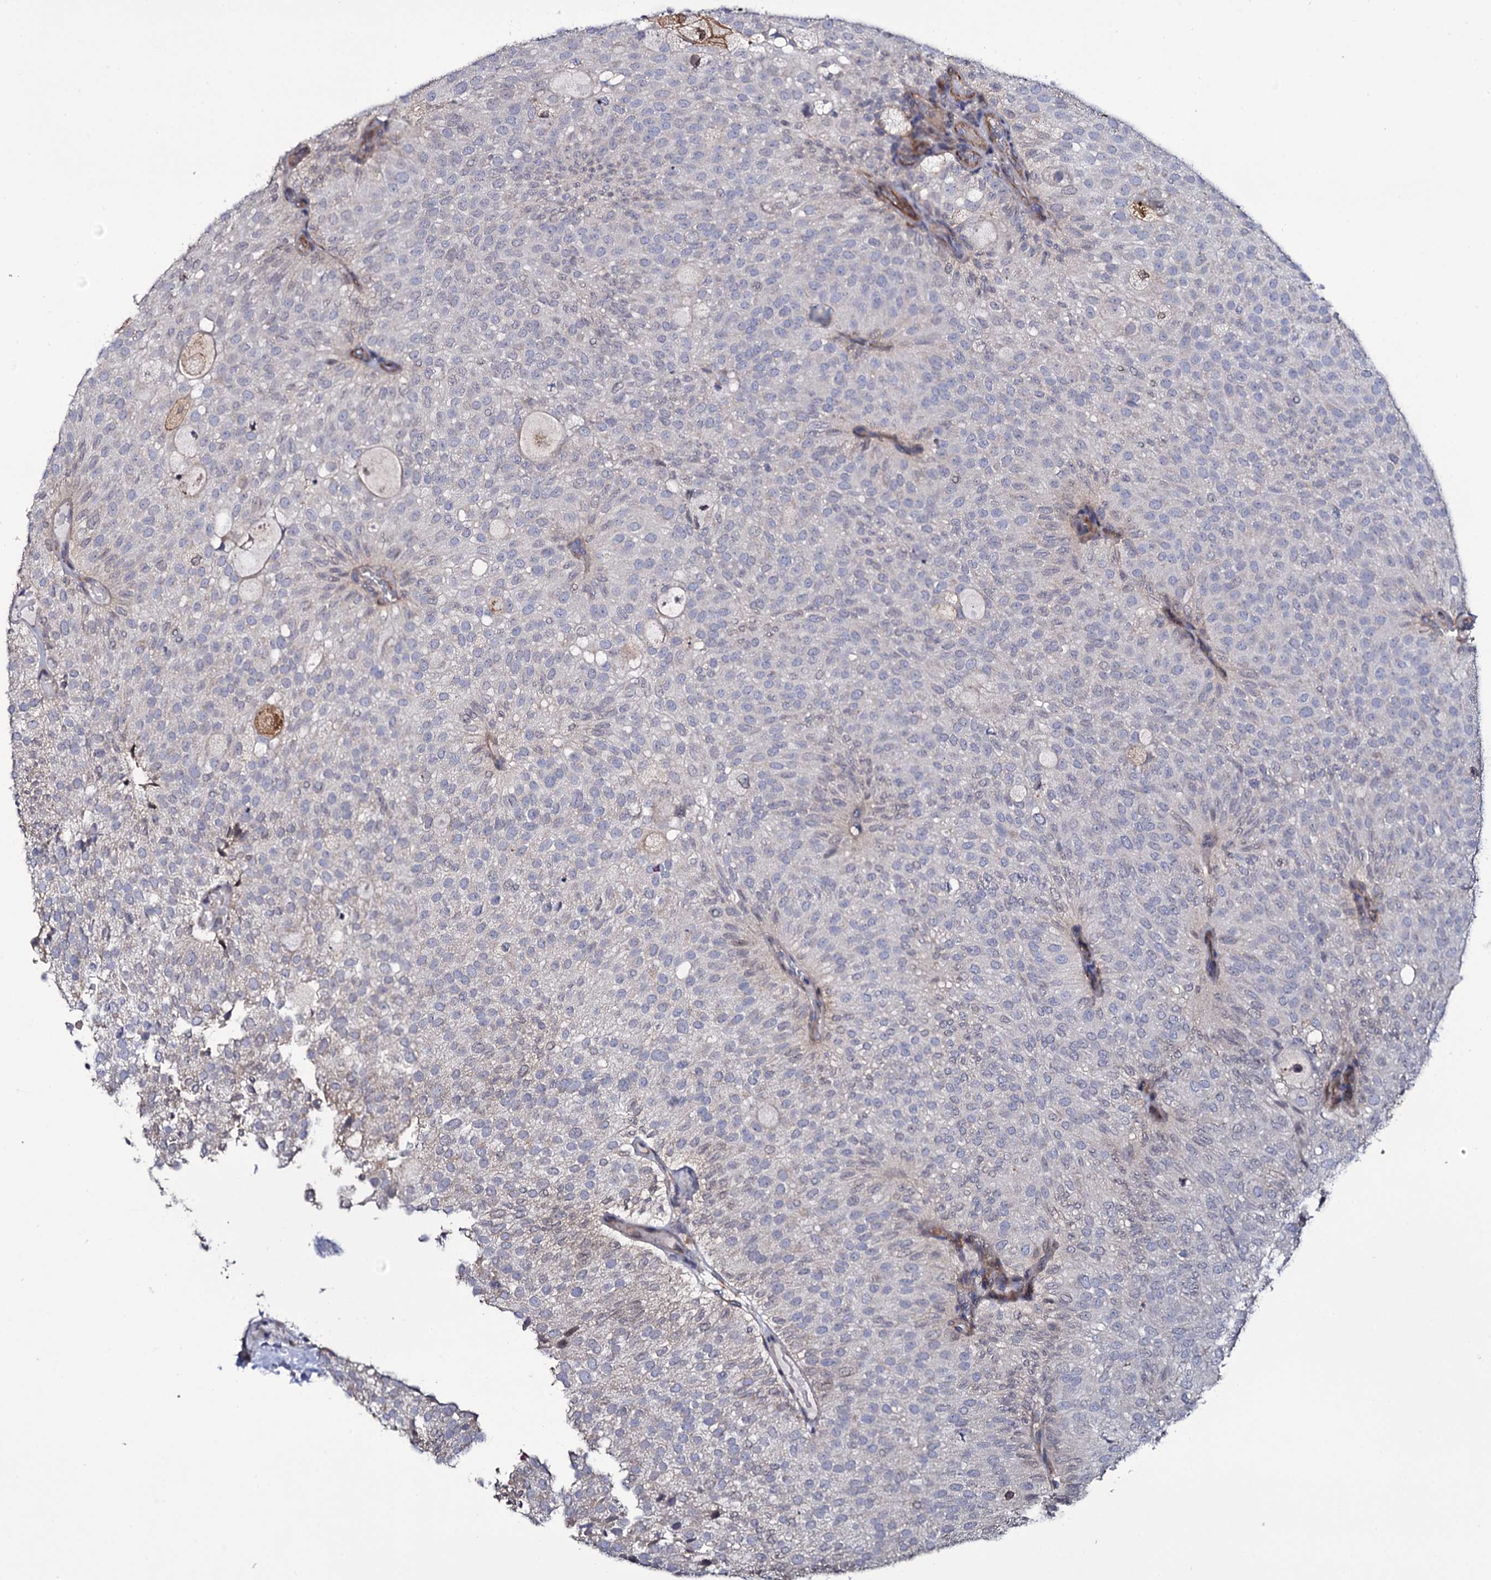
{"staining": {"intensity": "negative", "quantity": "none", "location": "none"}, "tissue": "urothelial cancer", "cell_type": "Tumor cells", "image_type": "cancer", "snomed": [{"axis": "morphology", "description": "Urothelial carcinoma, Low grade"}, {"axis": "topography", "description": "Urinary bladder"}], "caption": "This is an immunohistochemistry (IHC) image of urothelial carcinoma (low-grade). There is no expression in tumor cells.", "gene": "TTC23", "patient": {"sex": "male", "age": 78}}